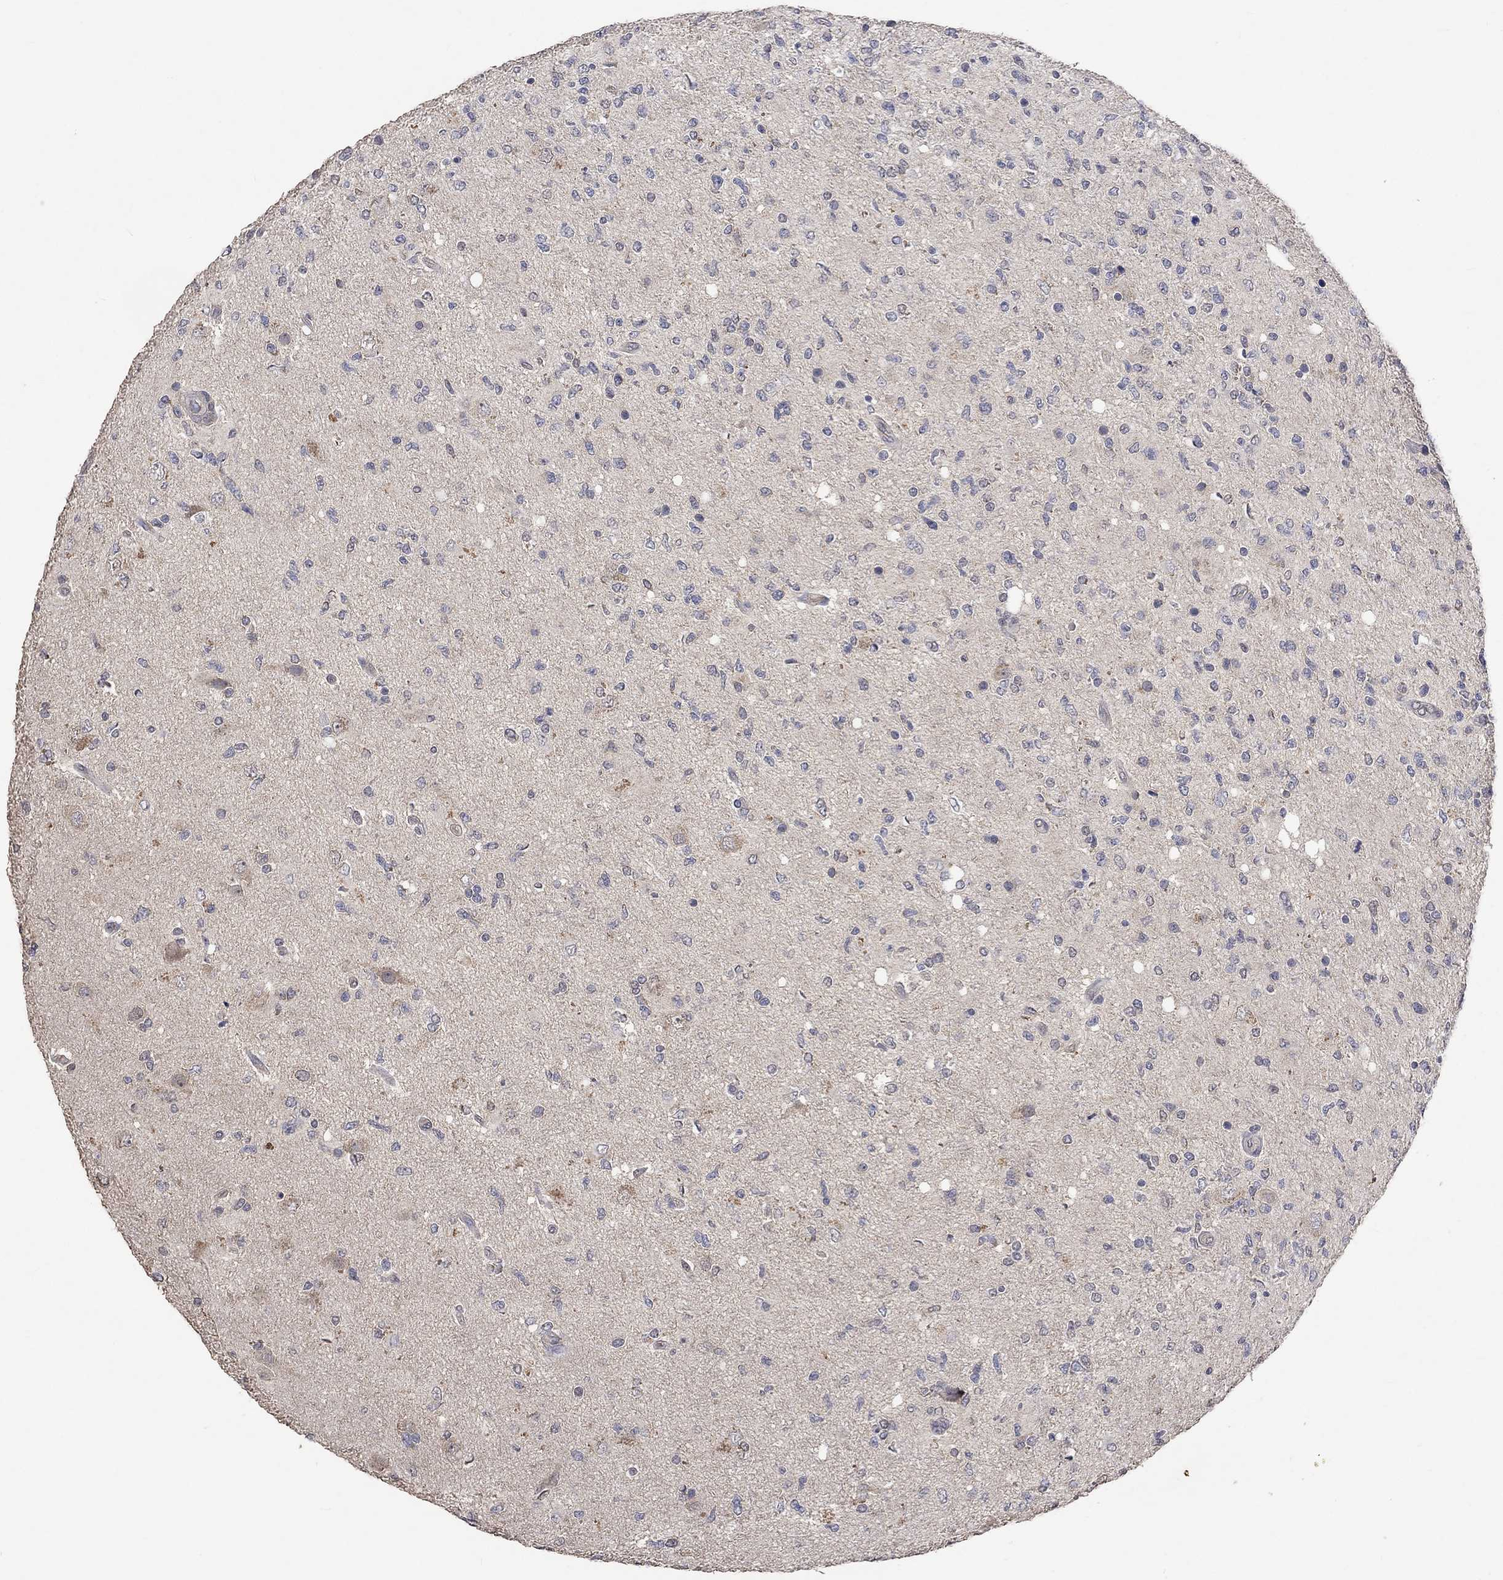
{"staining": {"intensity": "negative", "quantity": "none", "location": "none"}, "tissue": "glioma", "cell_type": "Tumor cells", "image_type": "cancer", "snomed": [{"axis": "morphology", "description": "Glioma, malignant, High grade"}, {"axis": "topography", "description": "Cerebral cortex"}], "caption": "Immunohistochemical staining of glioma reveals no significant positivity in tumor cells. The staining was performed using DAB (3,3'-diaminobenzidine) to visualize the protein expression in brown, while the nuclei were stained in blue with hematoxylin (Magnification: 20x).", "gene": "PTPN20", "patient": {"sex": "male", "age": 70}}